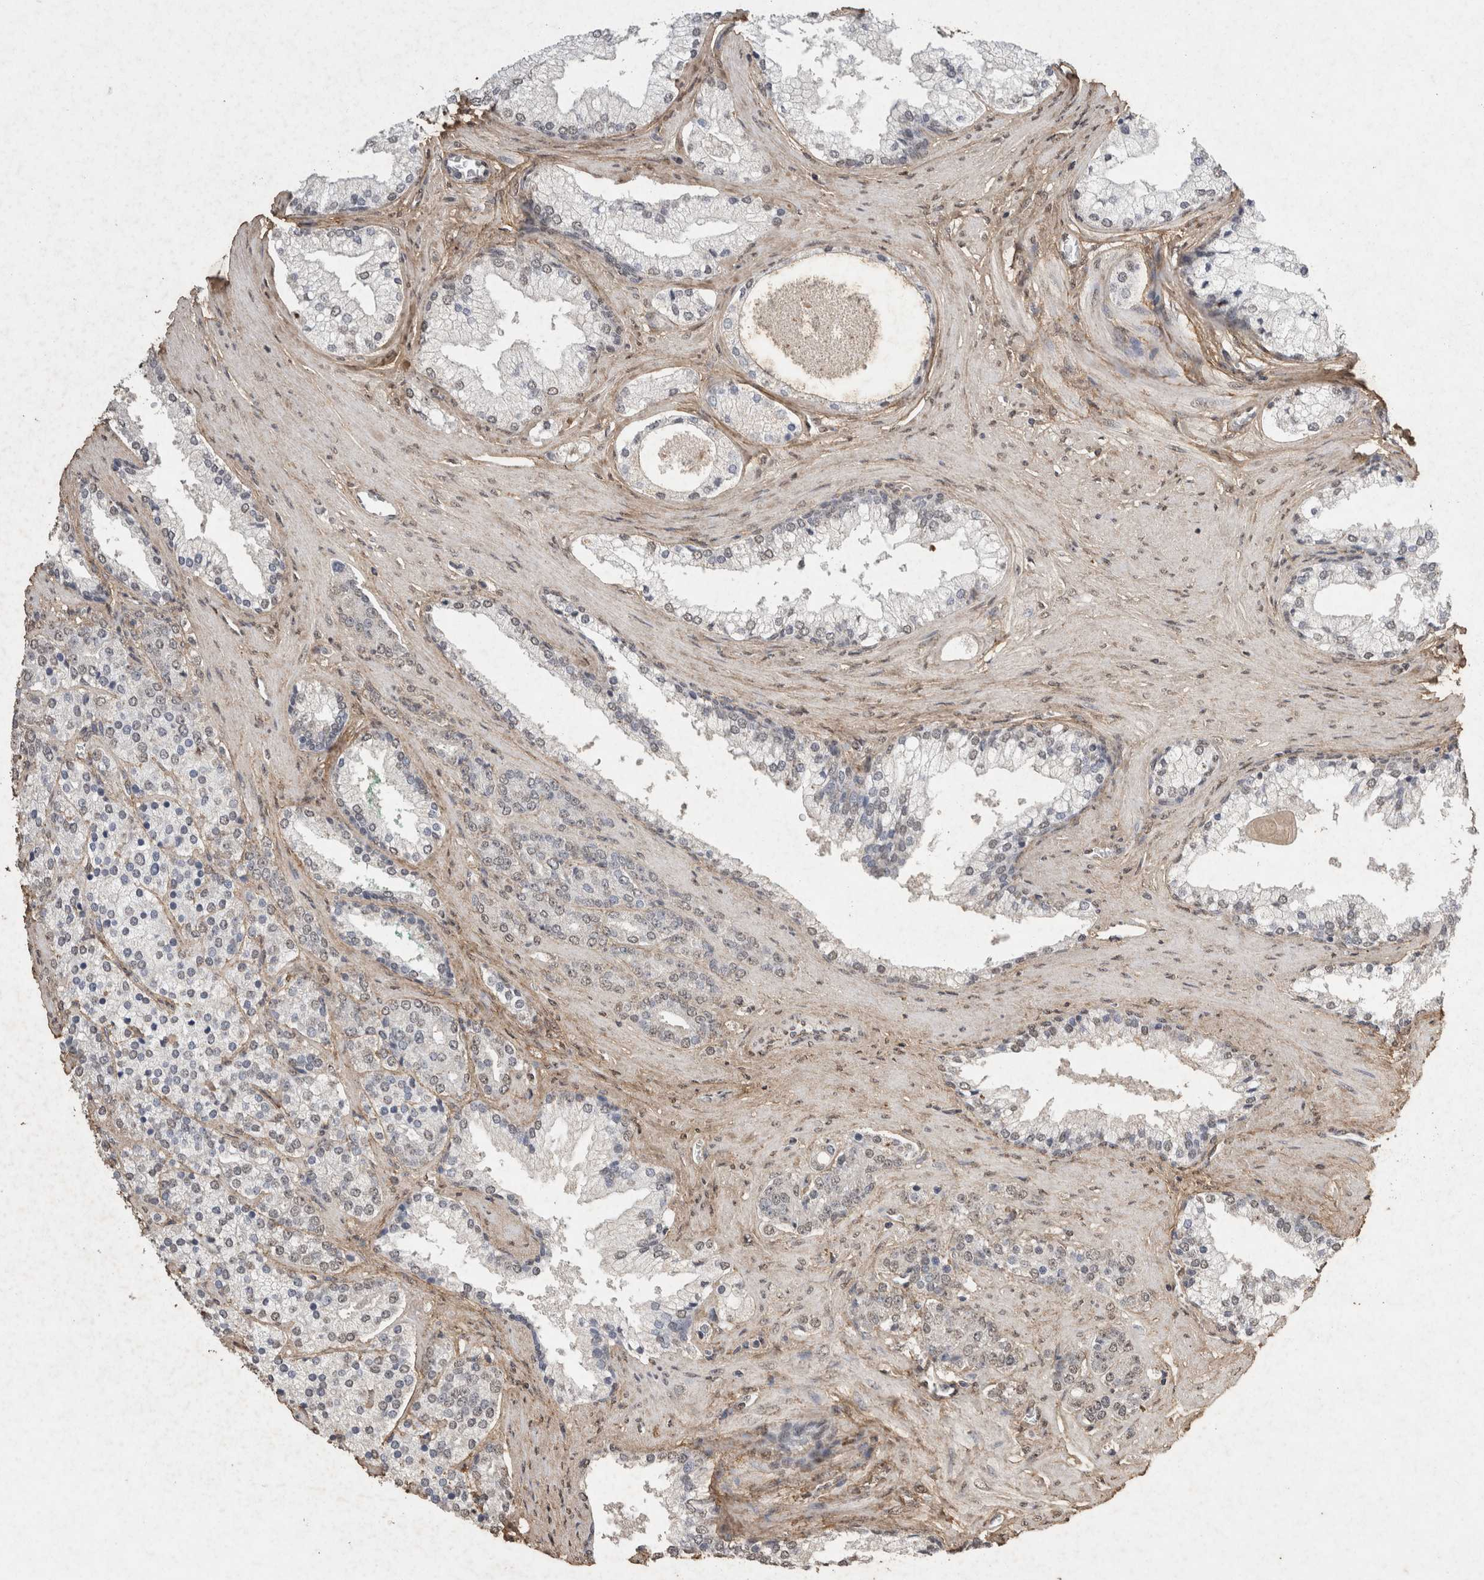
{"staining": {"intensity": "negative", "quantity": "none", "location": "none"}, "tissue": "prostate cancer", "cell_type": "Tumor cells", "image_type": "cancer", "snomed": [{"axis": "morphology", "description": "Adenocarcinoma, High grade"}, {"axis": "topography", "description": "Prostate"}], "caption": "Immunohistochemistry histopathology image of human prostate high-grade adenocarcinoma stained for a protein (brown), which displays no expression in tumor cells.", "gene": "C1QTNF5", "patient": {"sex": "male", "age": 71}}